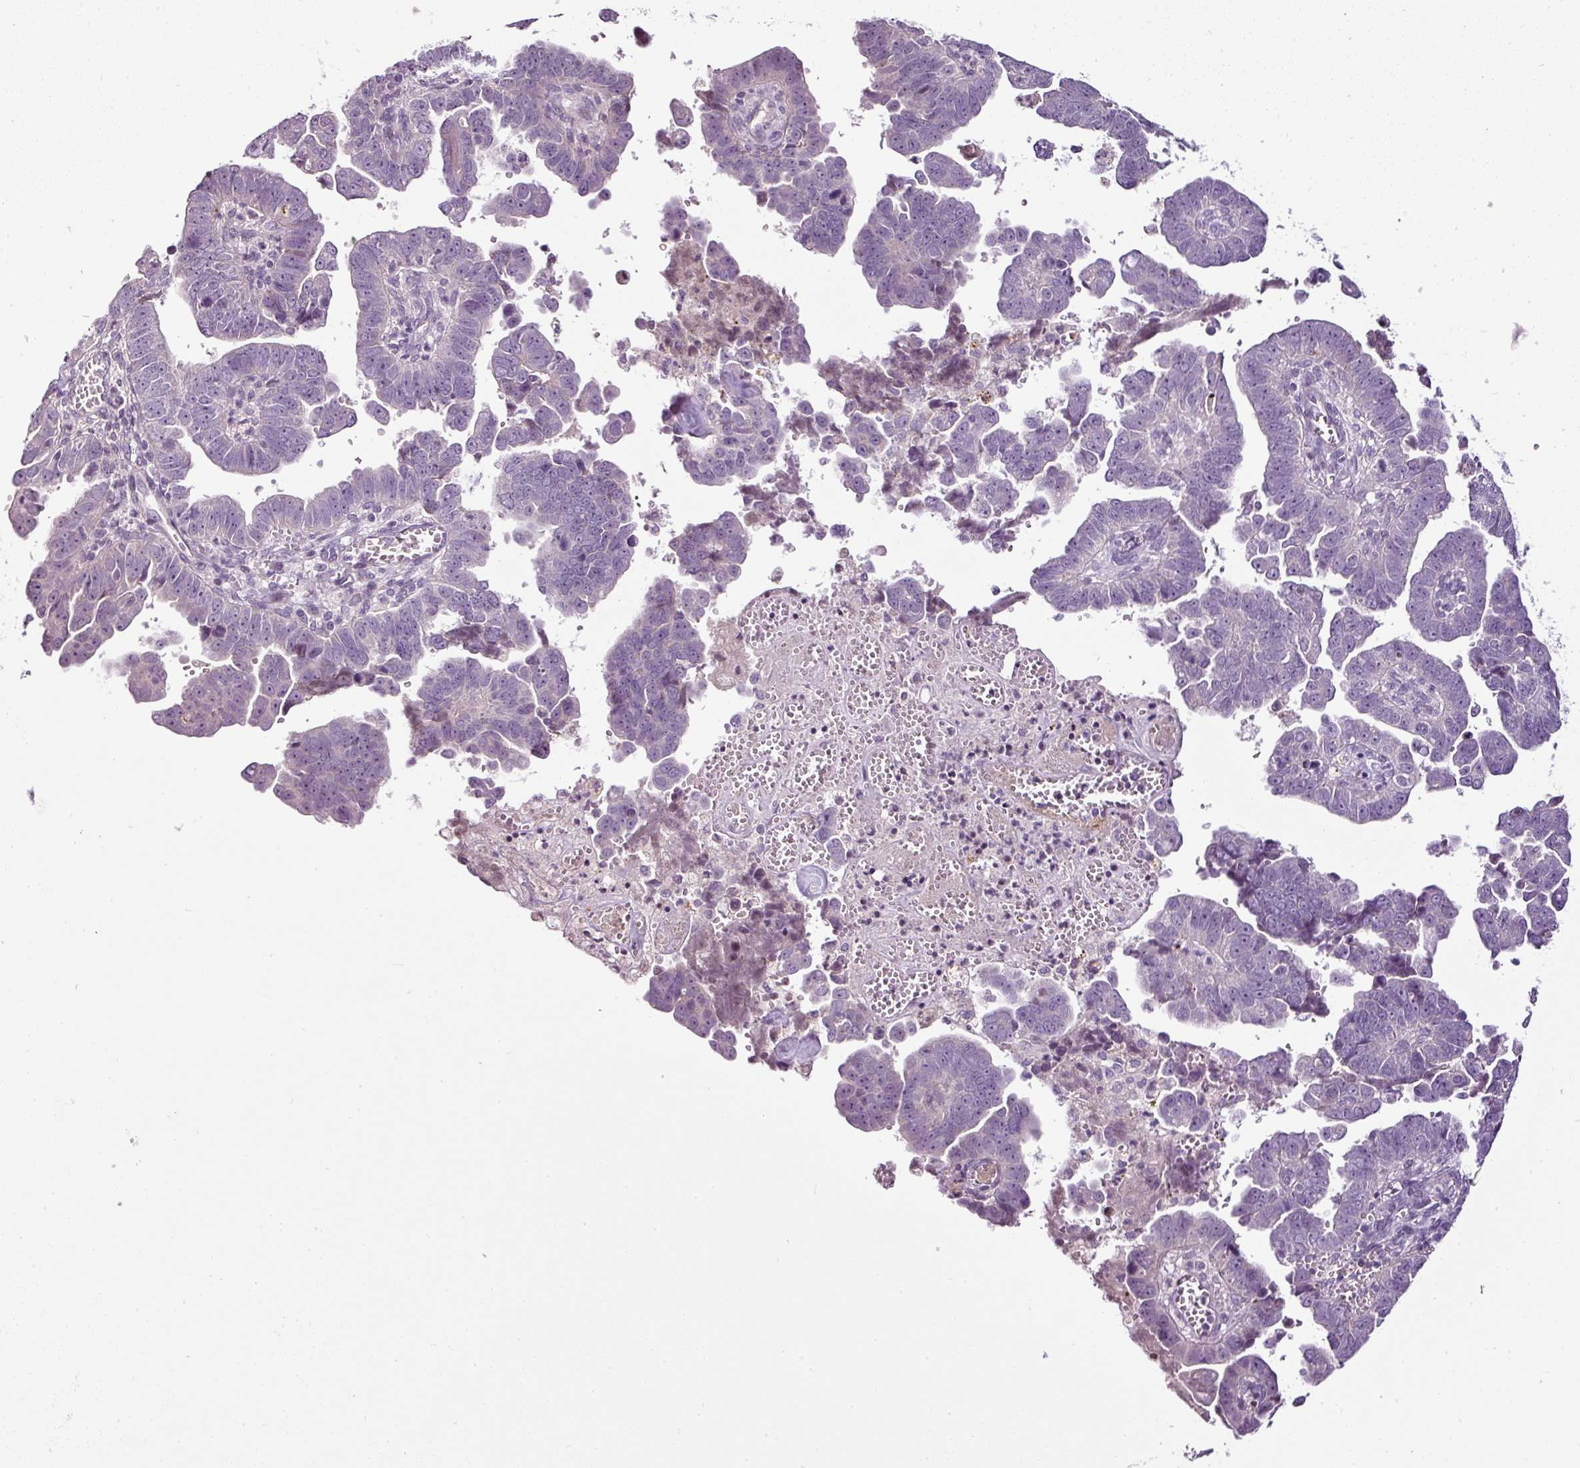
{"staining": {"intensity": "negative", "quantity": "none", "location": "none"}, "tissue": "endometrial cancer", "cell_type": "Tumor cells", "image_type": "cancer", "snomed": [{"axis": "morphology", "description": "Adenocarcinoma, NOS"}, {"axis": "topography", "description": "Endometrium"}], "caption": "Immunohistochemistry of human endometrial cancer displays no expression in tumor cells.", "gene": "TEX30", "patient": {"sex": "female", "age": 75}}